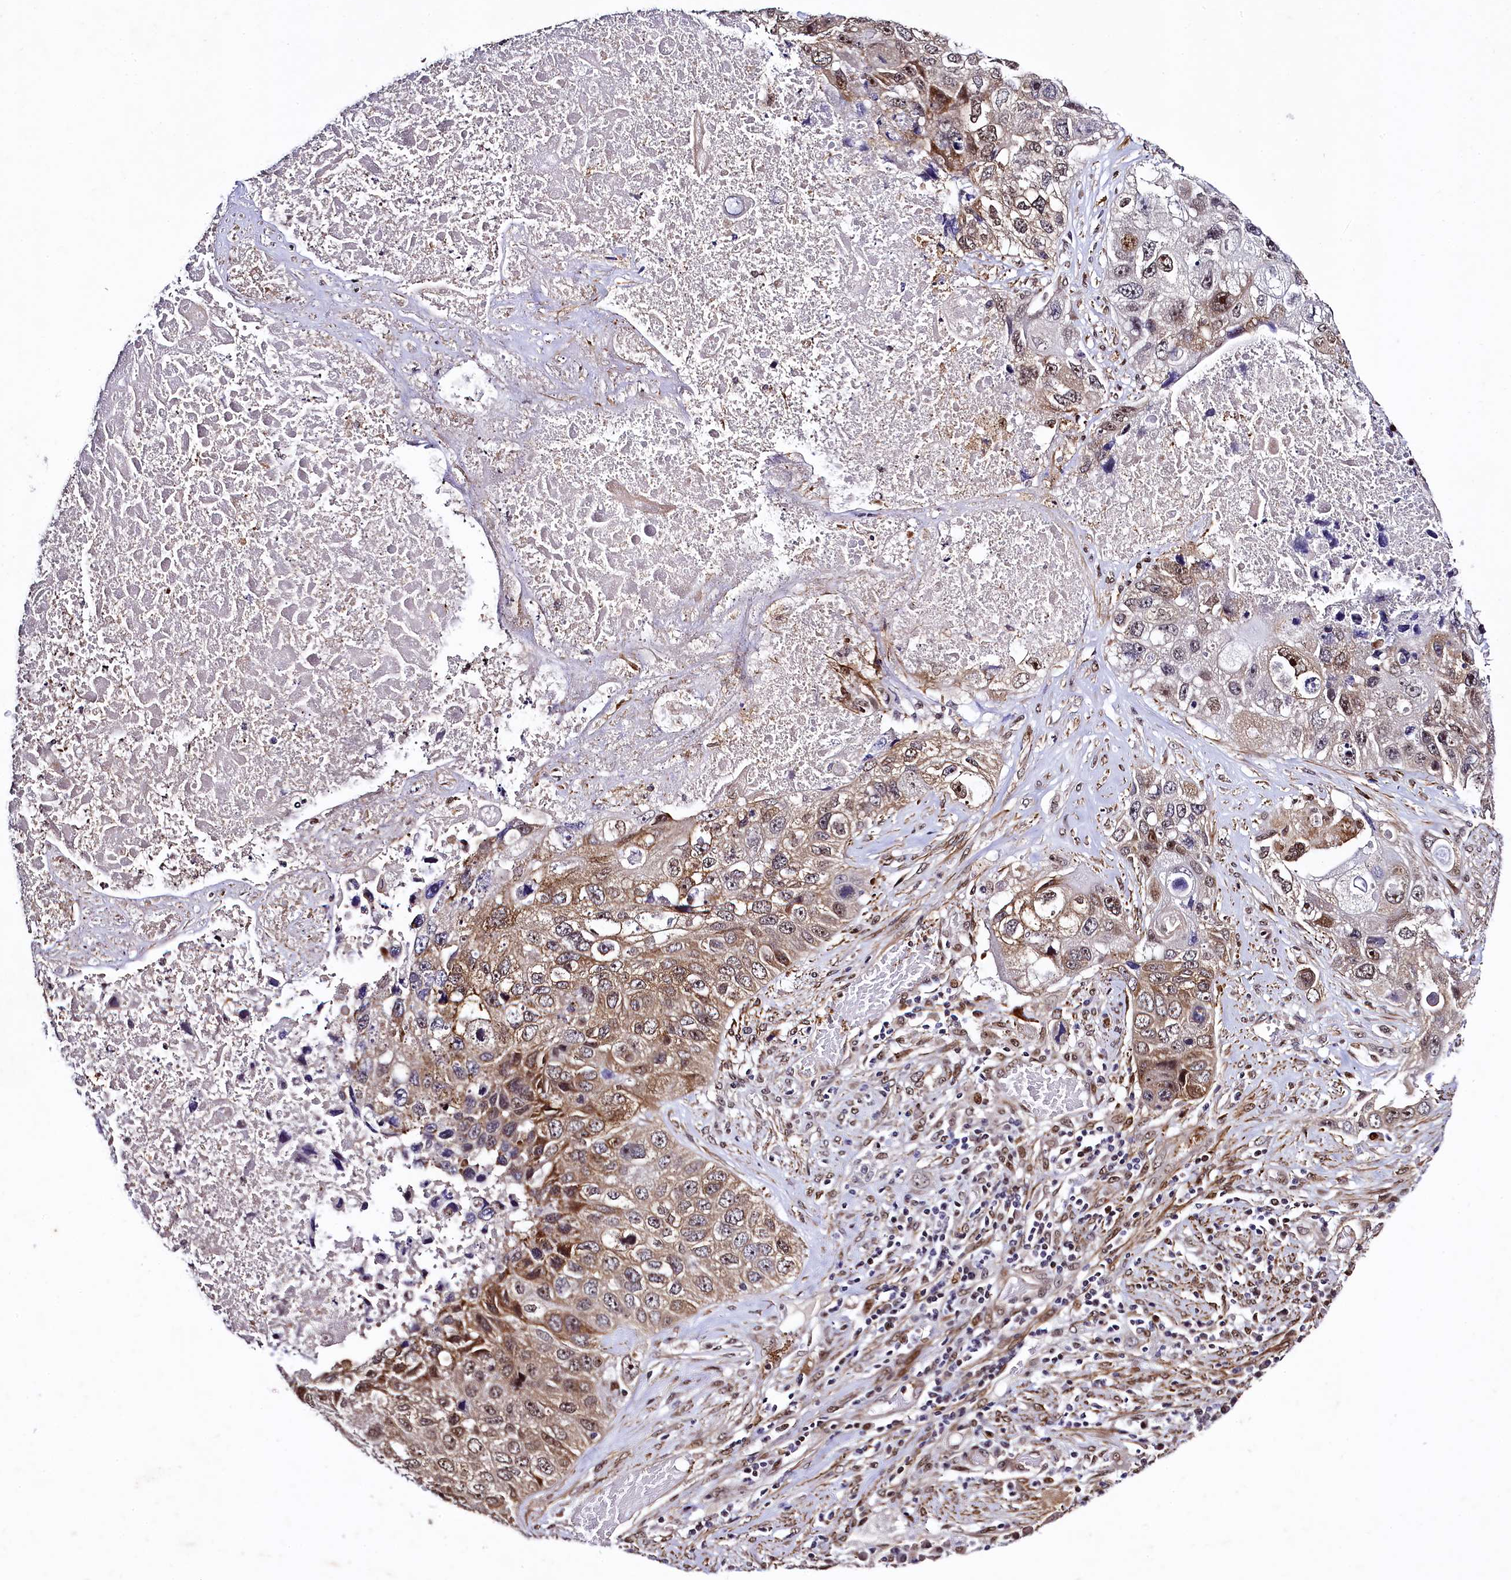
{"staining": {"intensity": "moderate", "quantity": "25%-75%", "location": "cytoplasmic/membranous,nuclear"}, "tissue": "lung cancer", "cell_type": "Tumor cells", "image_type": "cancer", "snomed": [{"axis": "morphology", "description": "Squamous cell carcinoma, NOS"}, {"axis": "topography", "description": "Lung"}], "caption": "Immunohistochemical staining of squamous cell carcinoma (lung) demonstrates medium levels of moderate cytoplasmic/membranous and nuclear expression in approximately 25%-75% of tumor cells.", "gene": "SAMD10", "patient": {"sex": "male", "age": 61}}